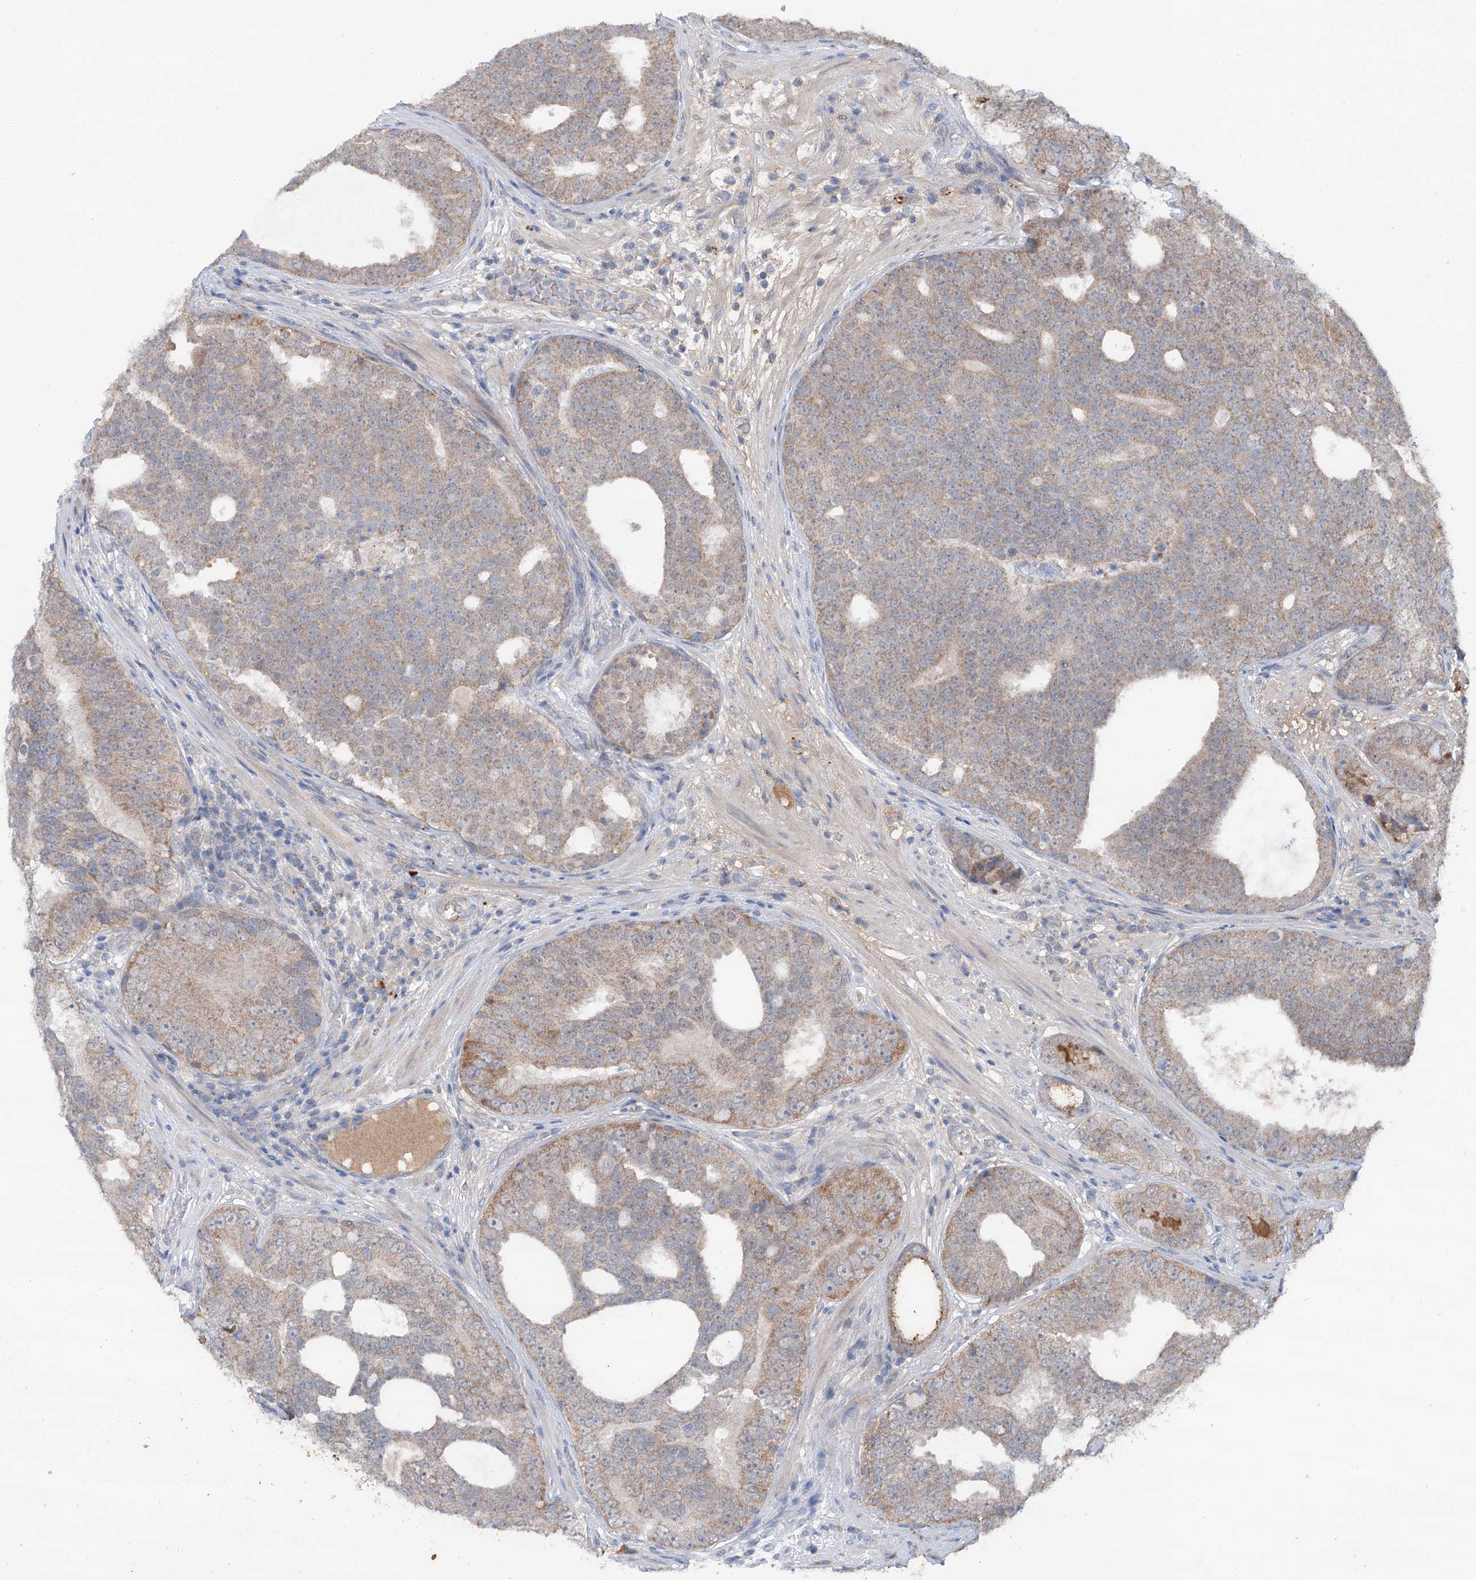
{"staining": {"intensity": "moderate", "quantity": ">75%", "location": "cytoplasmic/membranous"}, "tissue": "prostate cancer", "cell_type": "Tumor cells", "image_type": "cancer", "snomed": [{"axis": "morphology", "description": "Adenocarcinoma, High grade"}, {"axis": "topography", "description": "Prostate"}], "caption": "Brown immunohistochemical staining in prostate high-grade adenocarcinoma exhibits moderate cytoplasmic/membranous positivity in approximately >75% of tumor cells.", "gene": "SIX4", "patient": {"sex": "male", "age": 56}}